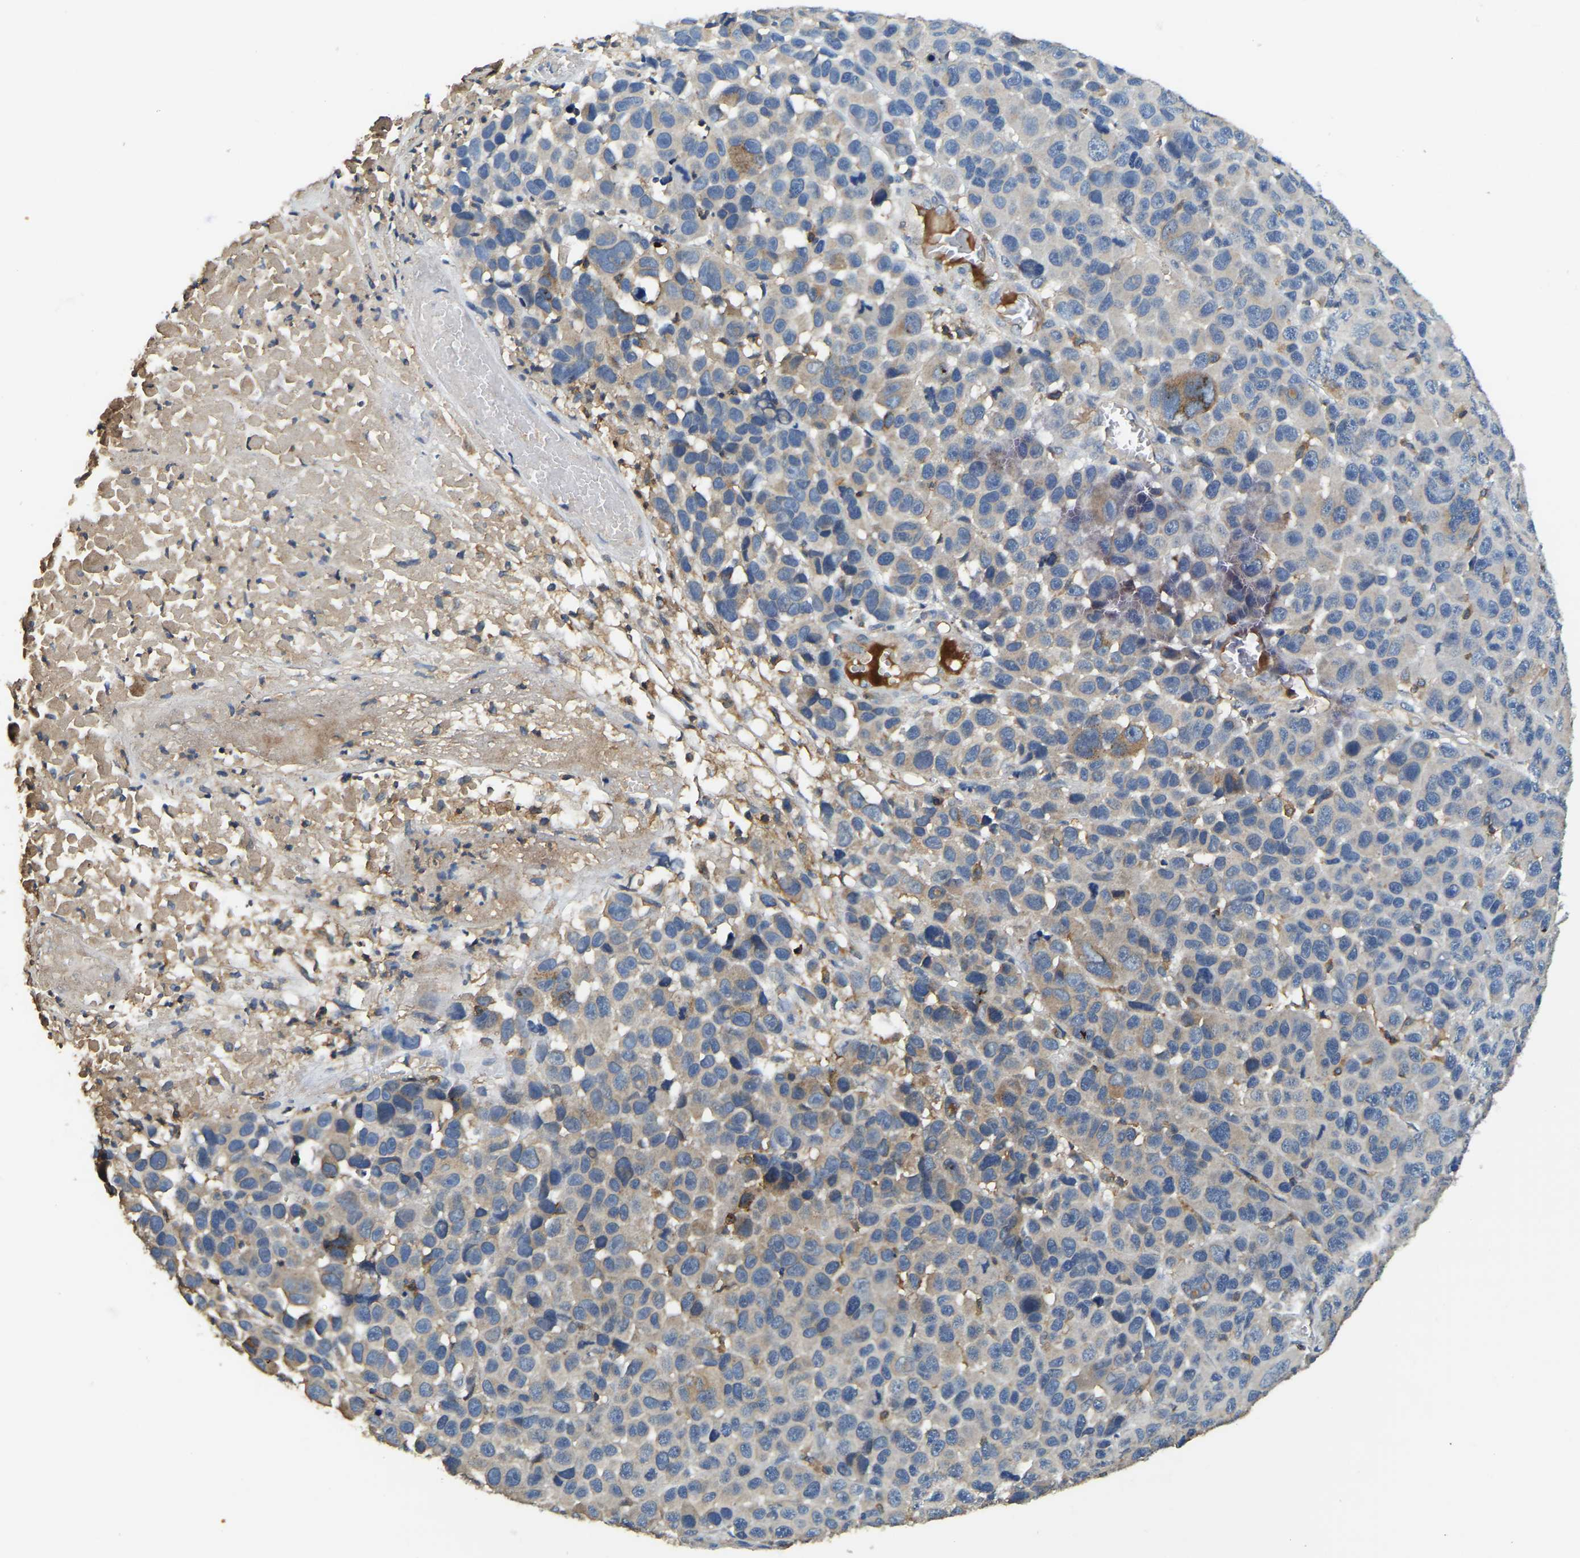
{"staining": {"intensity": "weak", "quantity": "<25%", "location": "cytoplasmic/membranous"}, "tissue": "melanoma", "cell_type": "Tumor cells", "image_type": "cancer", "snomed": [{"axis": "morphology", "description": "Malignant melanoma, NOS"}, {"axis": "topography", "description": "Skin"}], "caption": "Immunohistochemistry (IHC) of melanoma displays no staining in tumor cells.", "gene": "SMPD2", "patient": {"sex": "male", "age": 53}}